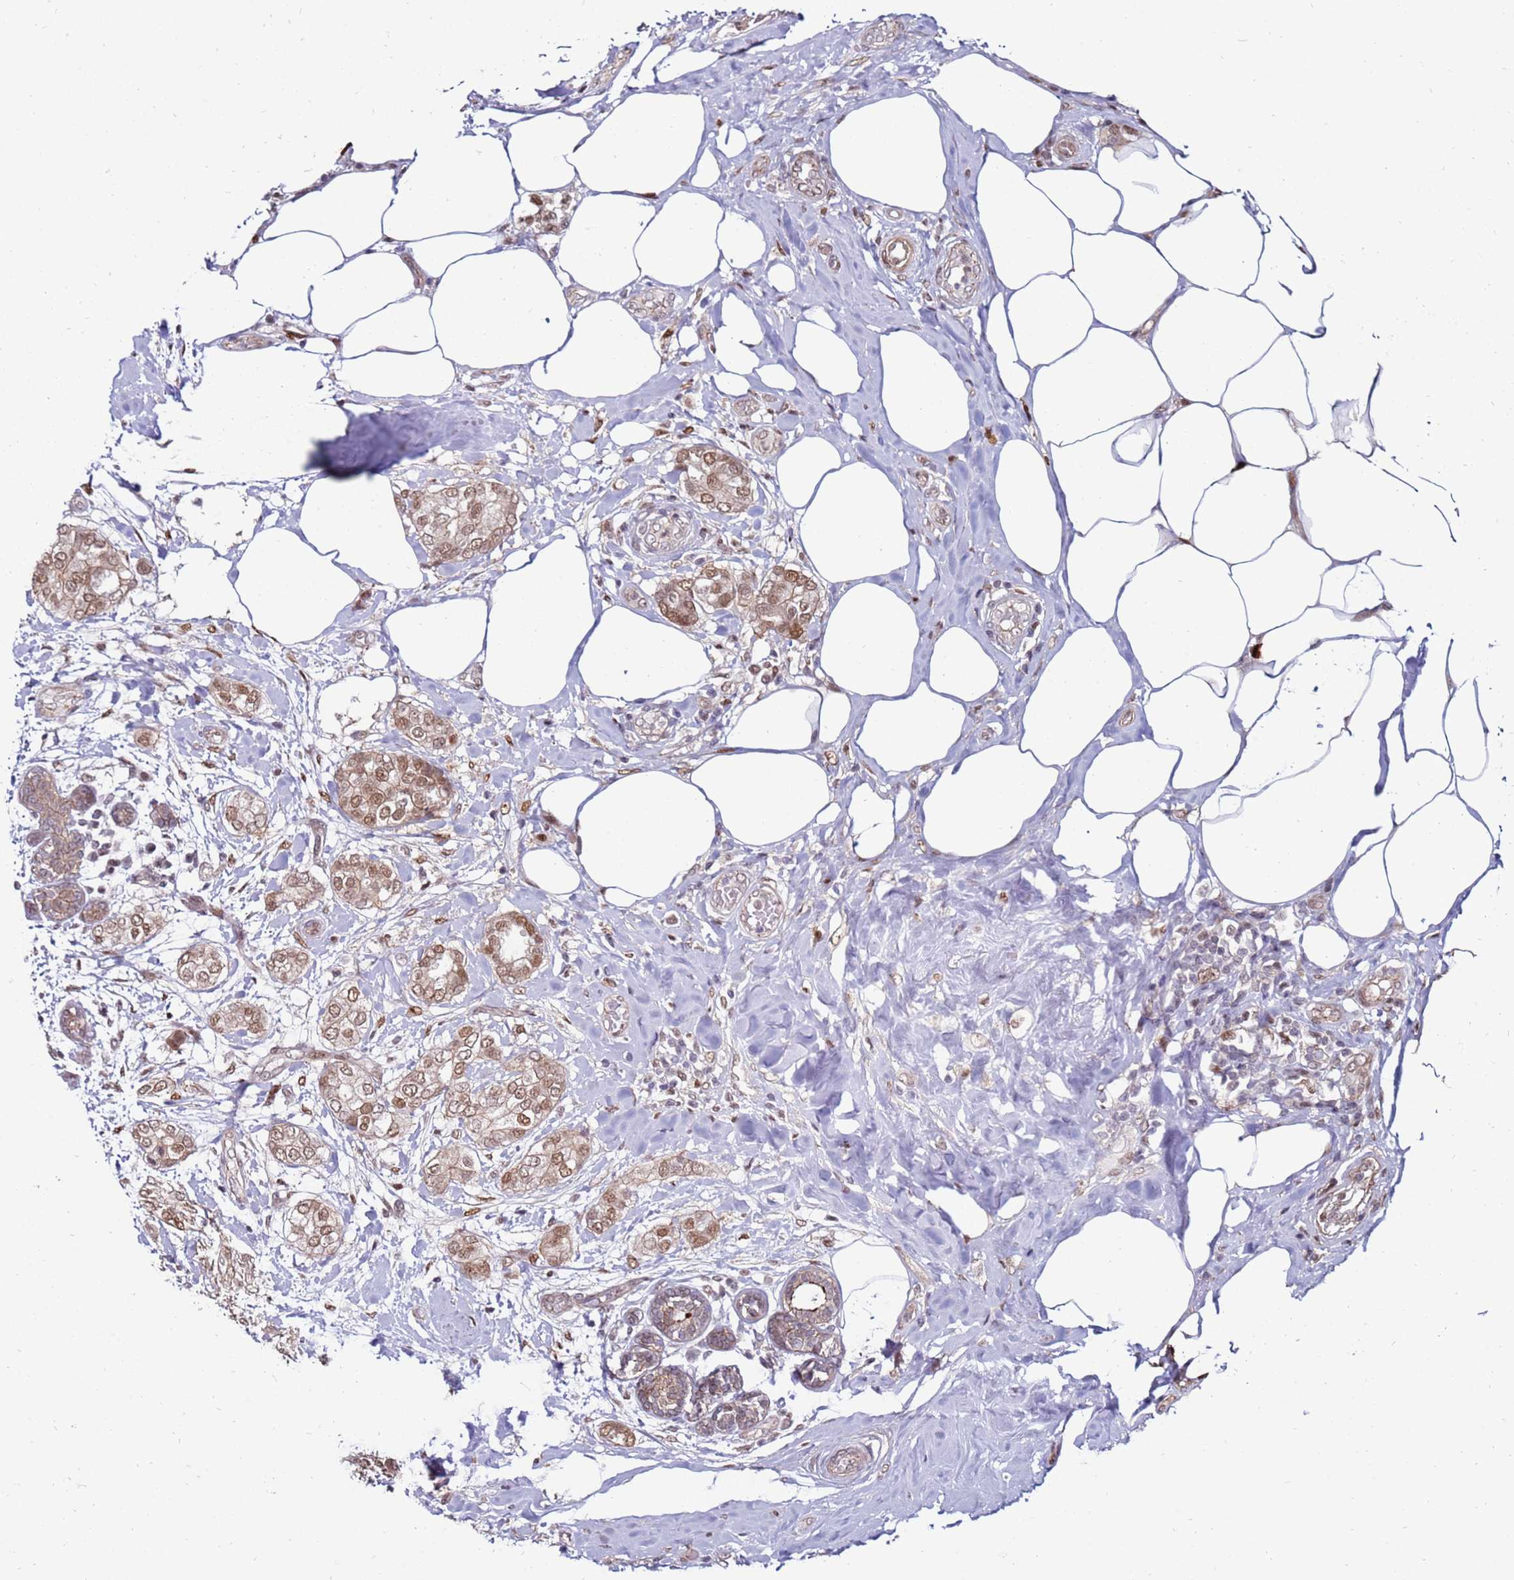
{"staining": {"intensity": "moderate", "quantity": ">75%", "location": "nuclear"}, "tissue": "breast cancer", "cell_type": "Tumor cells", "image_type": "cancer", "snomed": [{"axis": "morphology", "description": "Duct carcinoma"}, {"axis": "topography", "description": "Breast"}], "caption": "Breast cancer (invasive ductal carcinoma) stained for a protein (brown) shows moderate nuclear positive staining in about >75% of tumor cells.", "gene": "KPNA4", "patient": {"sex": "female", "age": 73}}